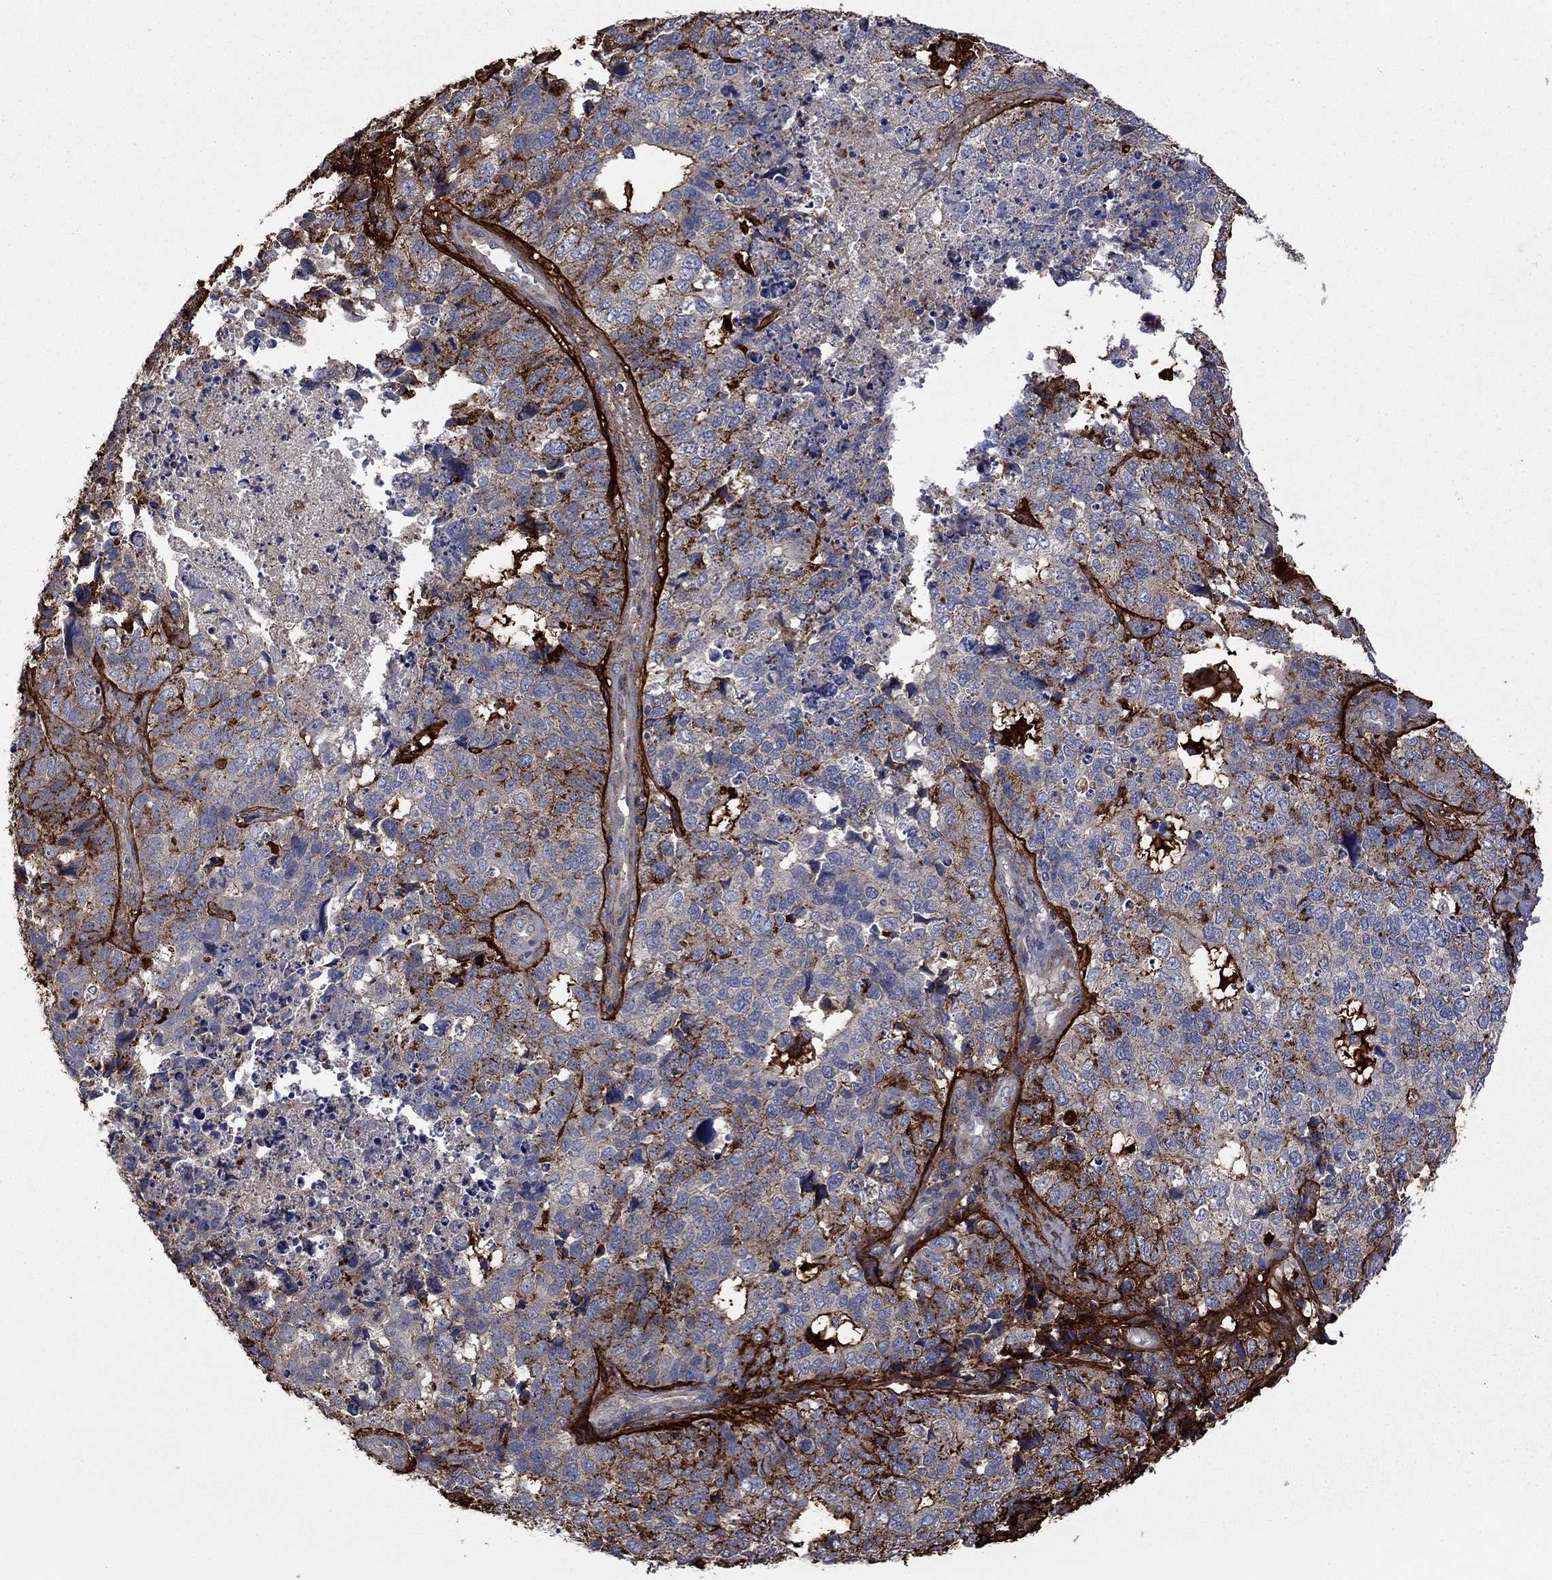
{"staining": {"intensity": "strong", "quantity": "<25%", "location": "cytoplasmic/membranous"}, "tissue": "cervical cancer", "cell_type": "Tumor cells", "image_type": "cancer", "snomed": [{"axis": "morphology", "description": "Squamous cell carcinoma, NOS"}, {"axis": "topography", "description": "Cervix"}], "caption": "This photomicrograph exhibits immunohistochemistry staining of human cervical cancer (squamous cell carcinoma), with medium strong cytoplasmic/membranous positivity in approximately <25% of tumor cells.", "gene": "VCAN", "patient": {"sex": "female", "age": 63}}